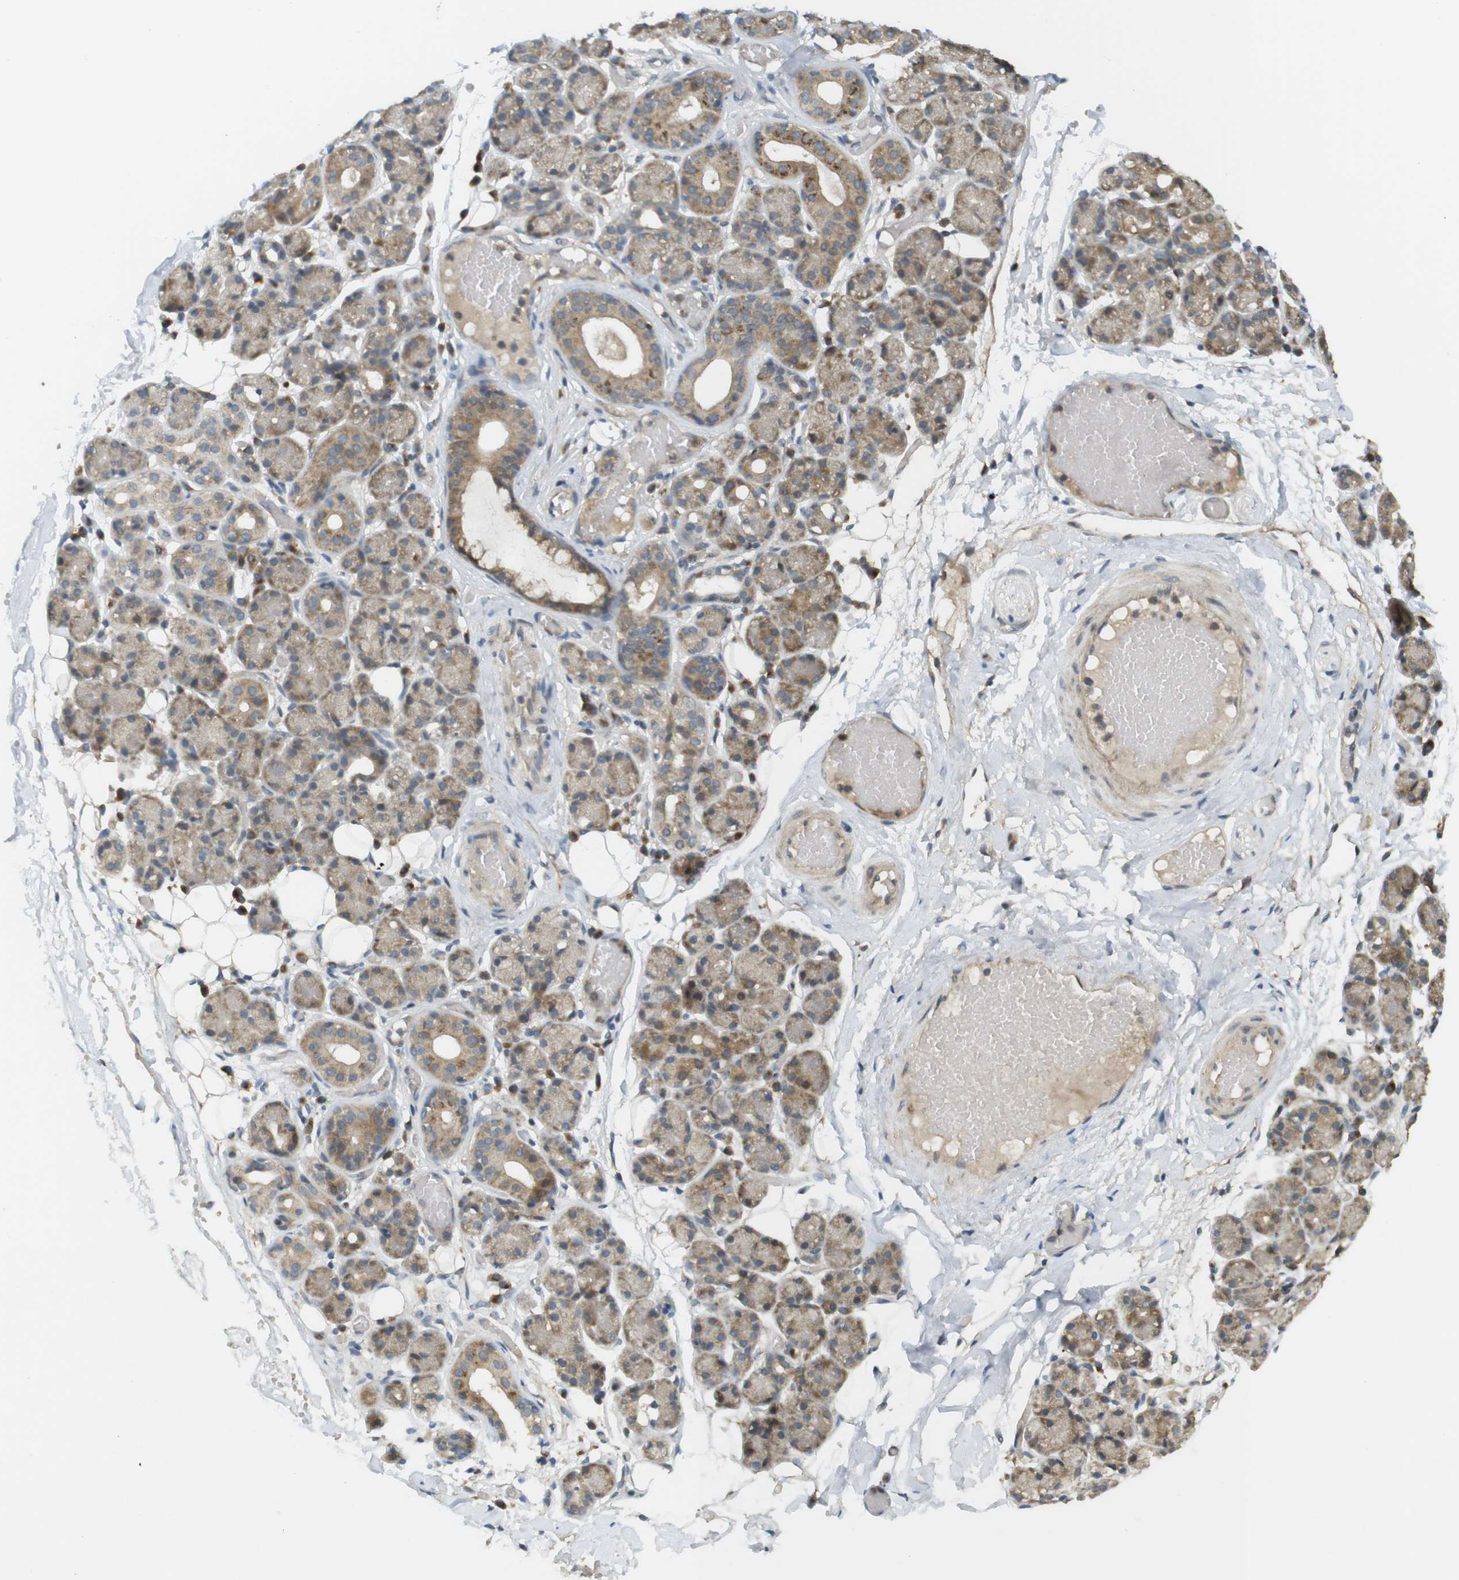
{"staining": {"intensity": "moderate", "quantity": ">75%", "location": "cytoplasmic/membranous"}, "tissue": "salivary gland", "cell_type": "Glandular cells", "image_type": "normal", "snomed": [{"axis": "morphology", "description": "Normal tissue, NOS"}, {"axis": "topography", "description": "Salivary gland"}], "caption": "Glandular cells demonstrate medium levels of moderate cytoplasmic/membranous expression in approximately >75% of cells in benign human salivary gland.", "gene": "CLRN3", "patient": {"sex": "male", "age": 63}}